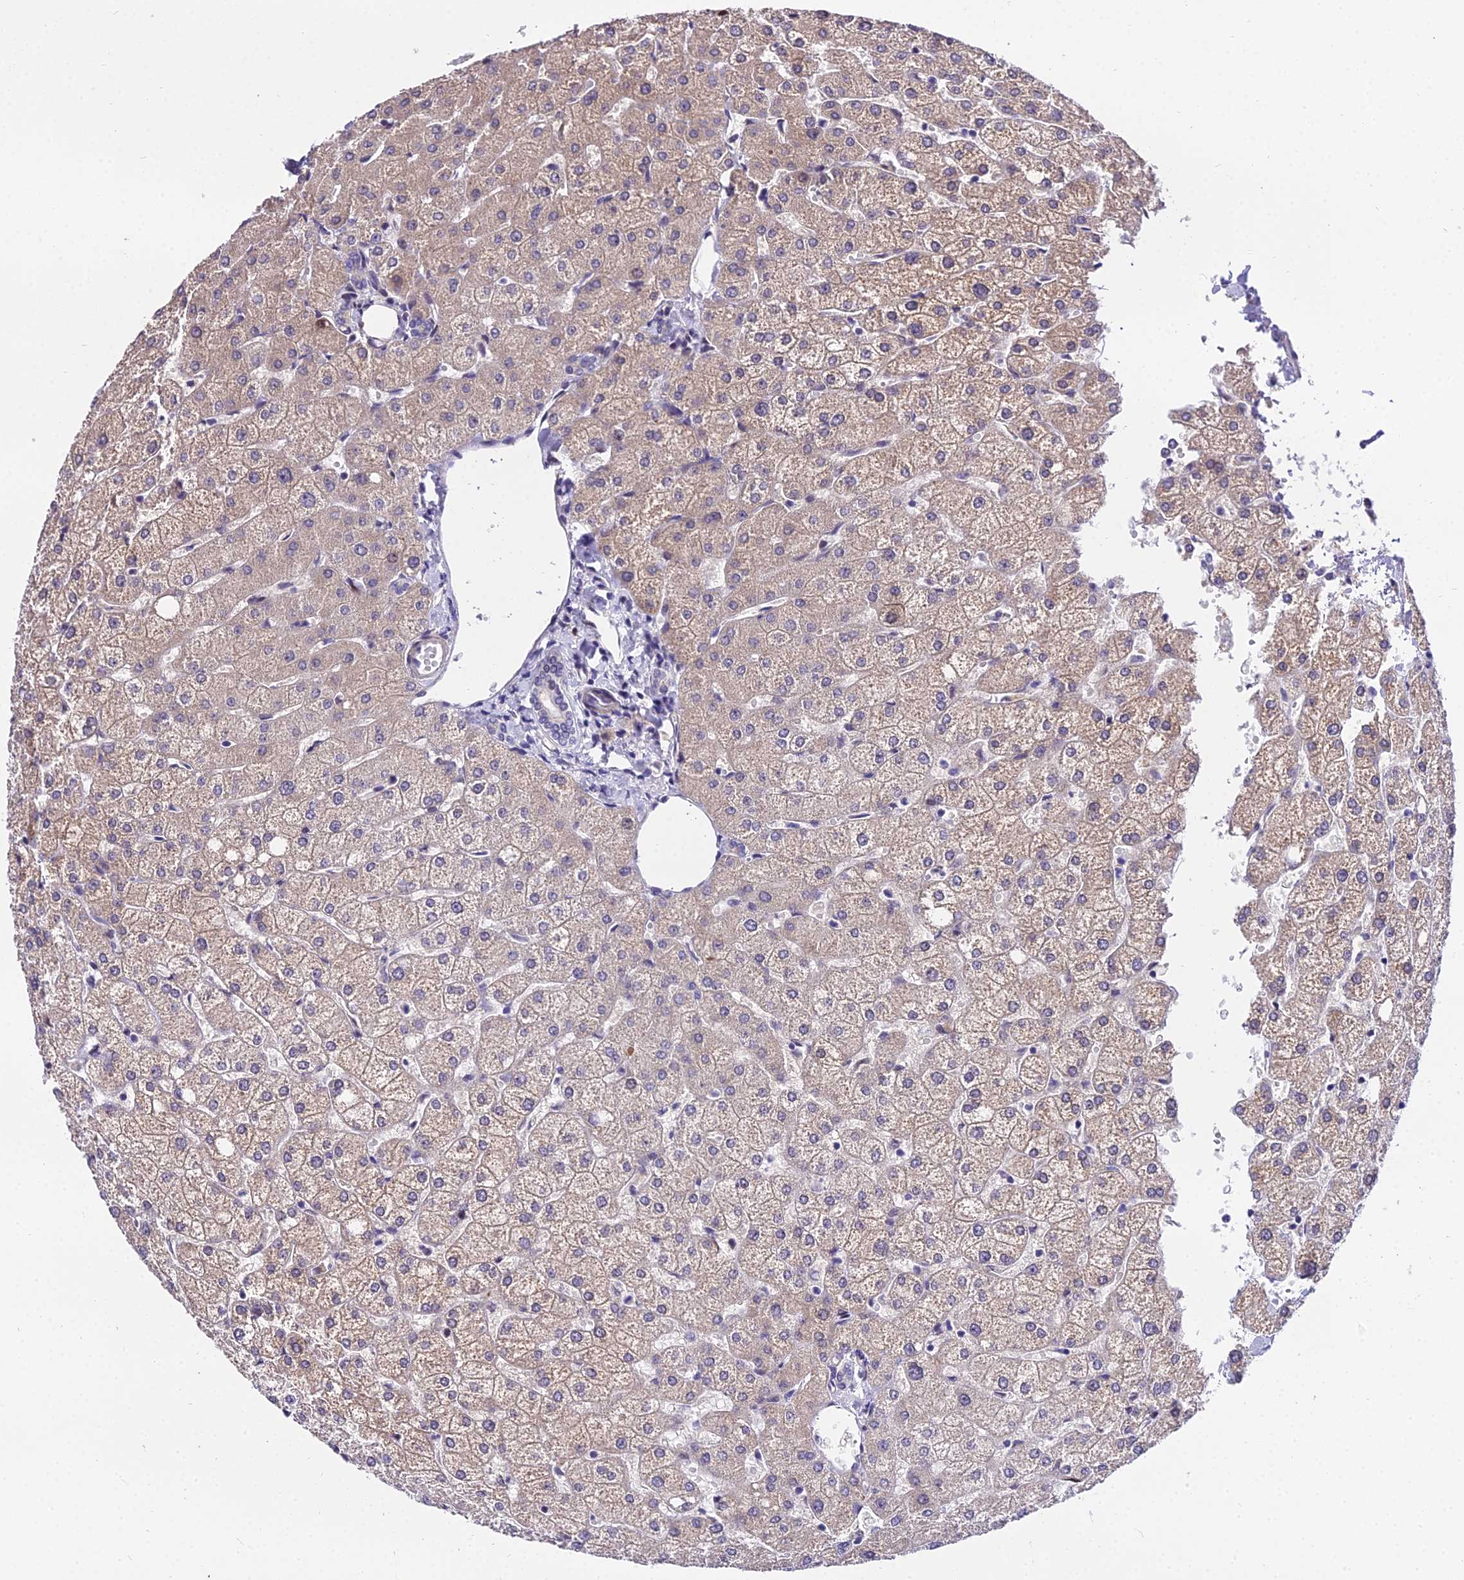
{"staining": {"intensity": "negative", "quantity": "none", "location": "none"}, "tissue": "liver", "cell_type": "Cholangiocytes", "image_type": "normal", "snomed": [{"axis": "morphology", "description": "Normal tissue, NOS"}, {"axis": "topography", "description": "Liver"}], "caption": "DAB immunohistochemical staining of unremarkable liver reveals no significant positivity in cholangiocytes. (Brightfield microscopy of DAB immunohistochemistry at high magnification).", "gene": "TRIML2", "patient": {"sex": "female", "age": 54}}